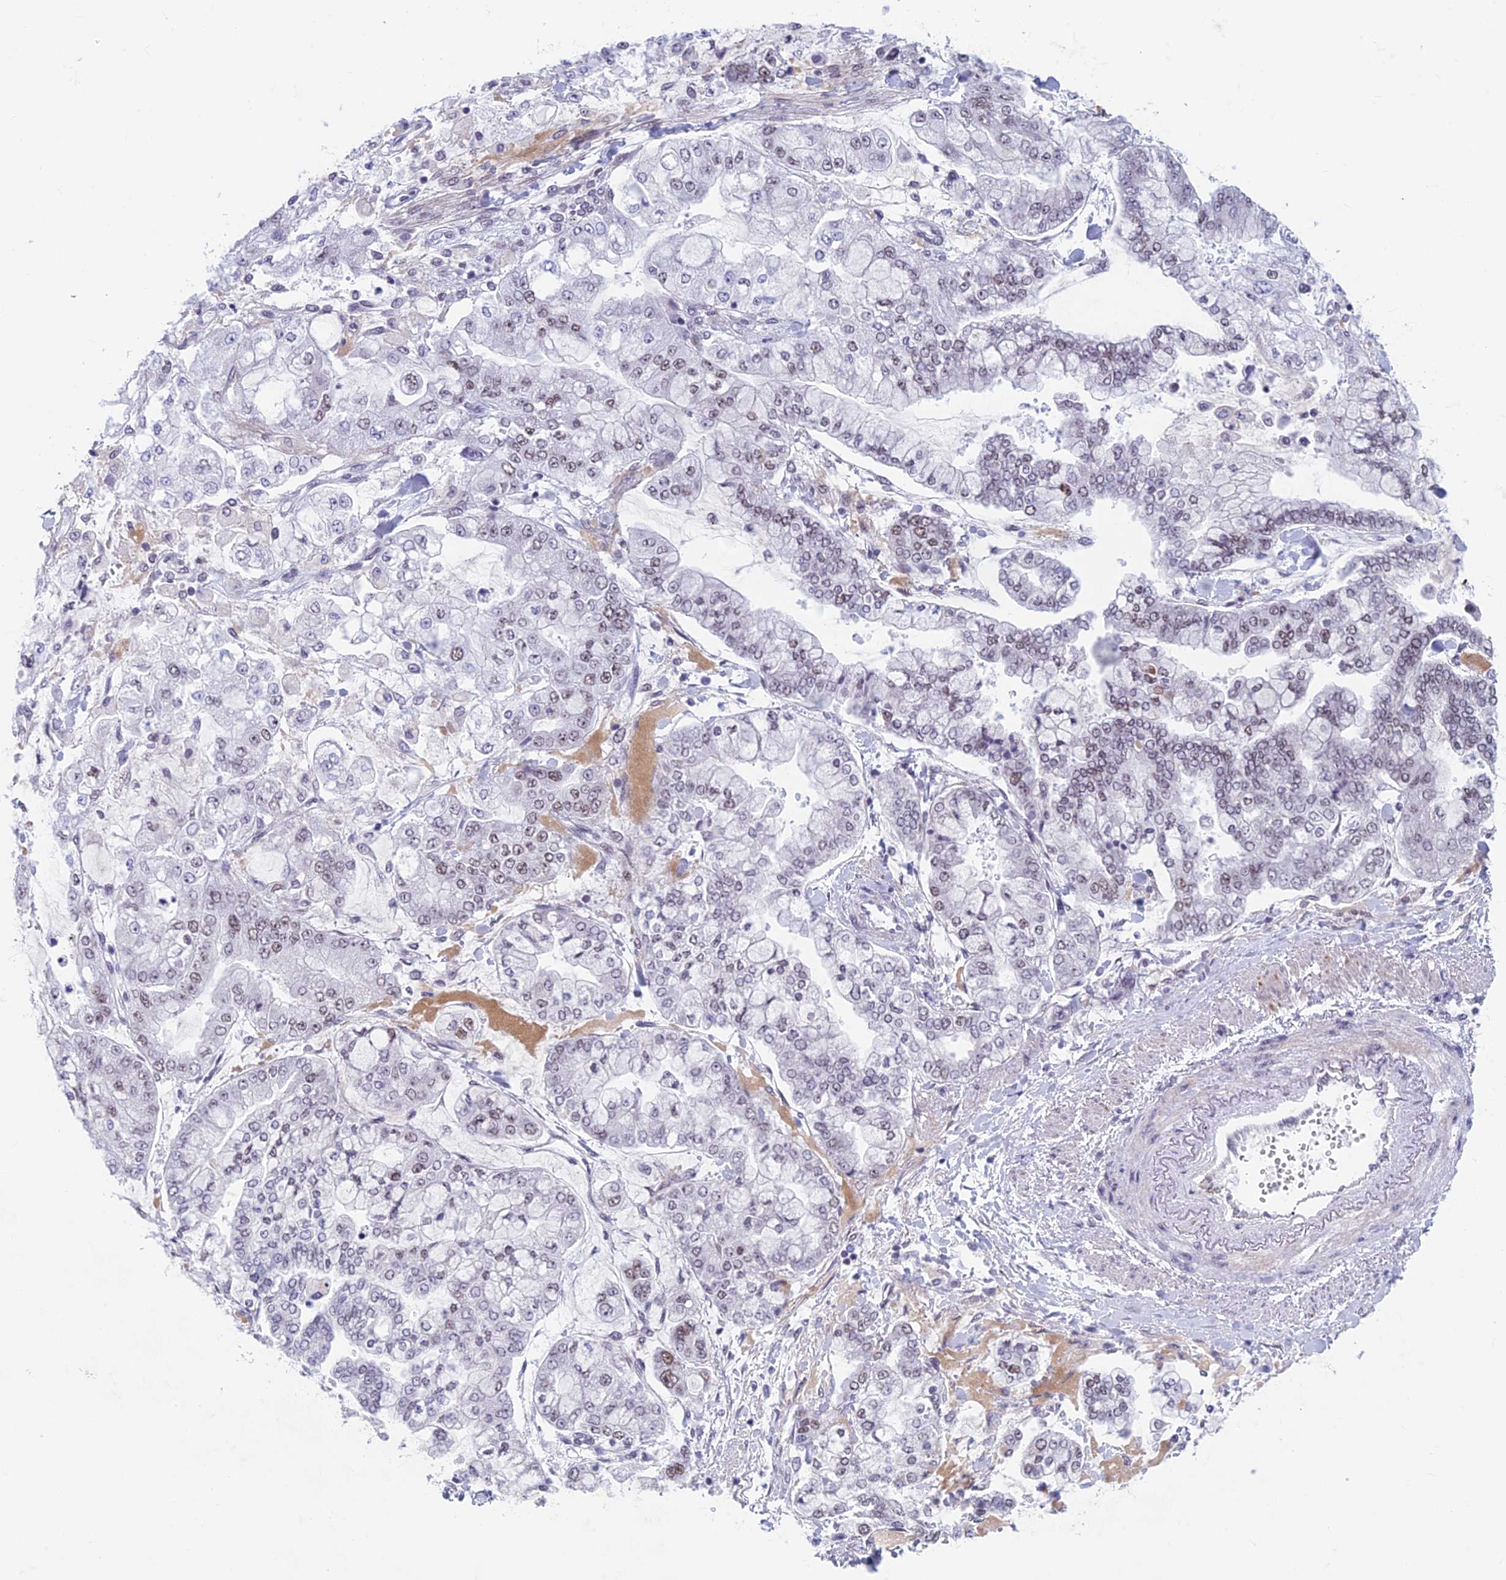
{"staining": {"intensity": "moderate", "quantity": "<25%", "location": "nuclear"}, "tissue": "stomach cancer", "cell_type": "Tumor cells", "image_type": "cancer", "snomed": [{"axis": "morphology", "description": "Normal tissue, NOS"}, {"axis": "morphology", "description": "Adenocarcinoma, NOS"}, {"axis": "topography", "description": "Stomach, upper"}, {"axis": "topography", "description": "Stomach"}], "caption": "This histopathology image exhibits immunohistochemistry (IHC) staining of human stomach cancer, with low moderate nuclear staining in approximately <25% of tumor cells.", "gene": "ASH2L", "patient": {"sex": "male", "age": 76}}